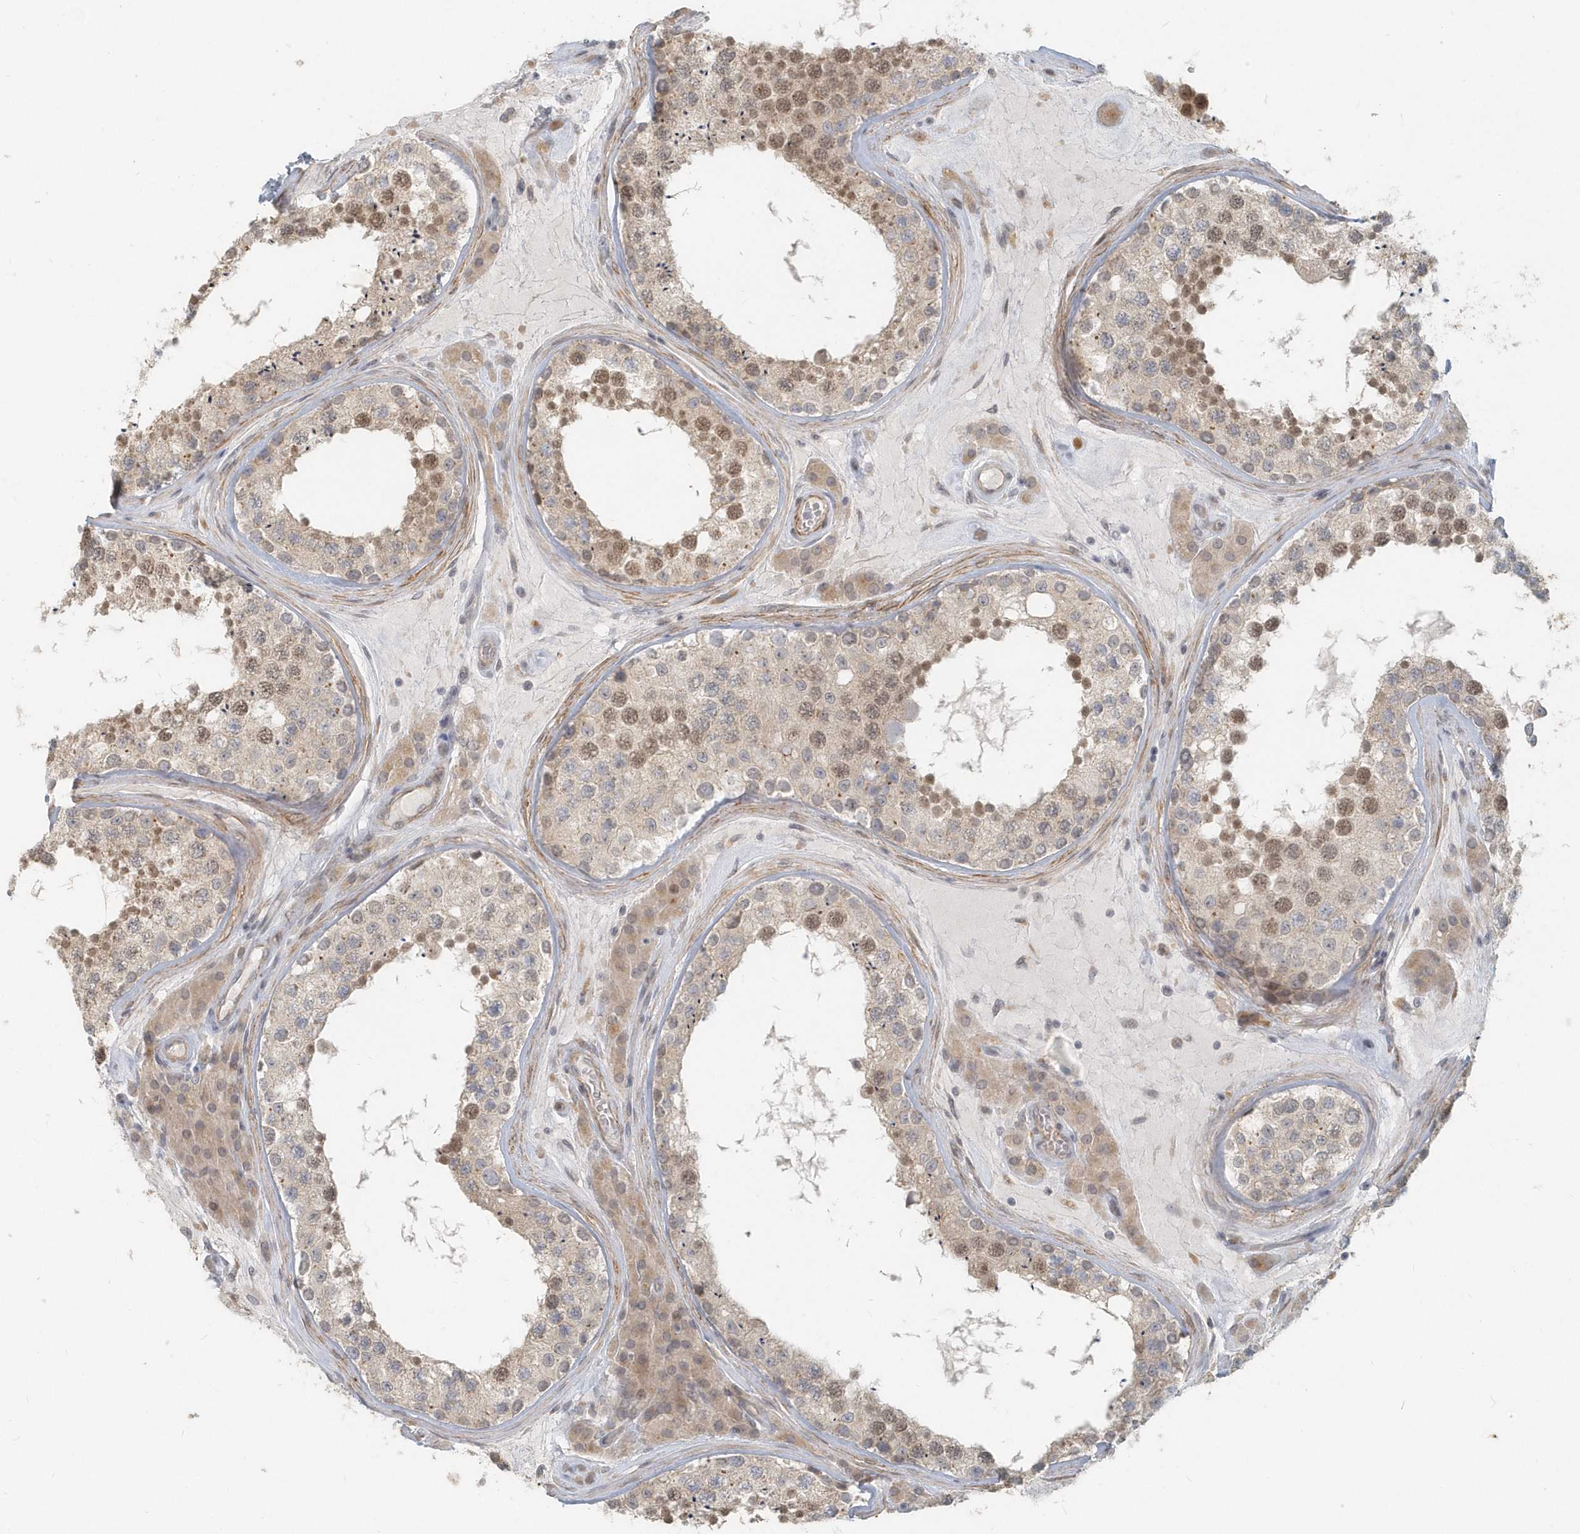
{"staining": {"intensity": "moderate", "quantity": "25%-75%", "location": "cytoplasmic/membranous,nuclear"}, "tissue": "testis", "cell_type": "Cells in seminiferous ducts", "image_type": "normal", "snomed": [{"axis": "morphology", "description": "Normal tissue, NOS"}, {"axis": "topography", "description": "Testis"}], "caption": "Moderate cytoplasmic/membranous,nuclear expression for a protein is present in about 25%-75% of cells in seminiferous ducts of unremarkable testis using immunohistochemistry.", "gene": "NAPB", "patient": {"sex": "male", "age": 46}}